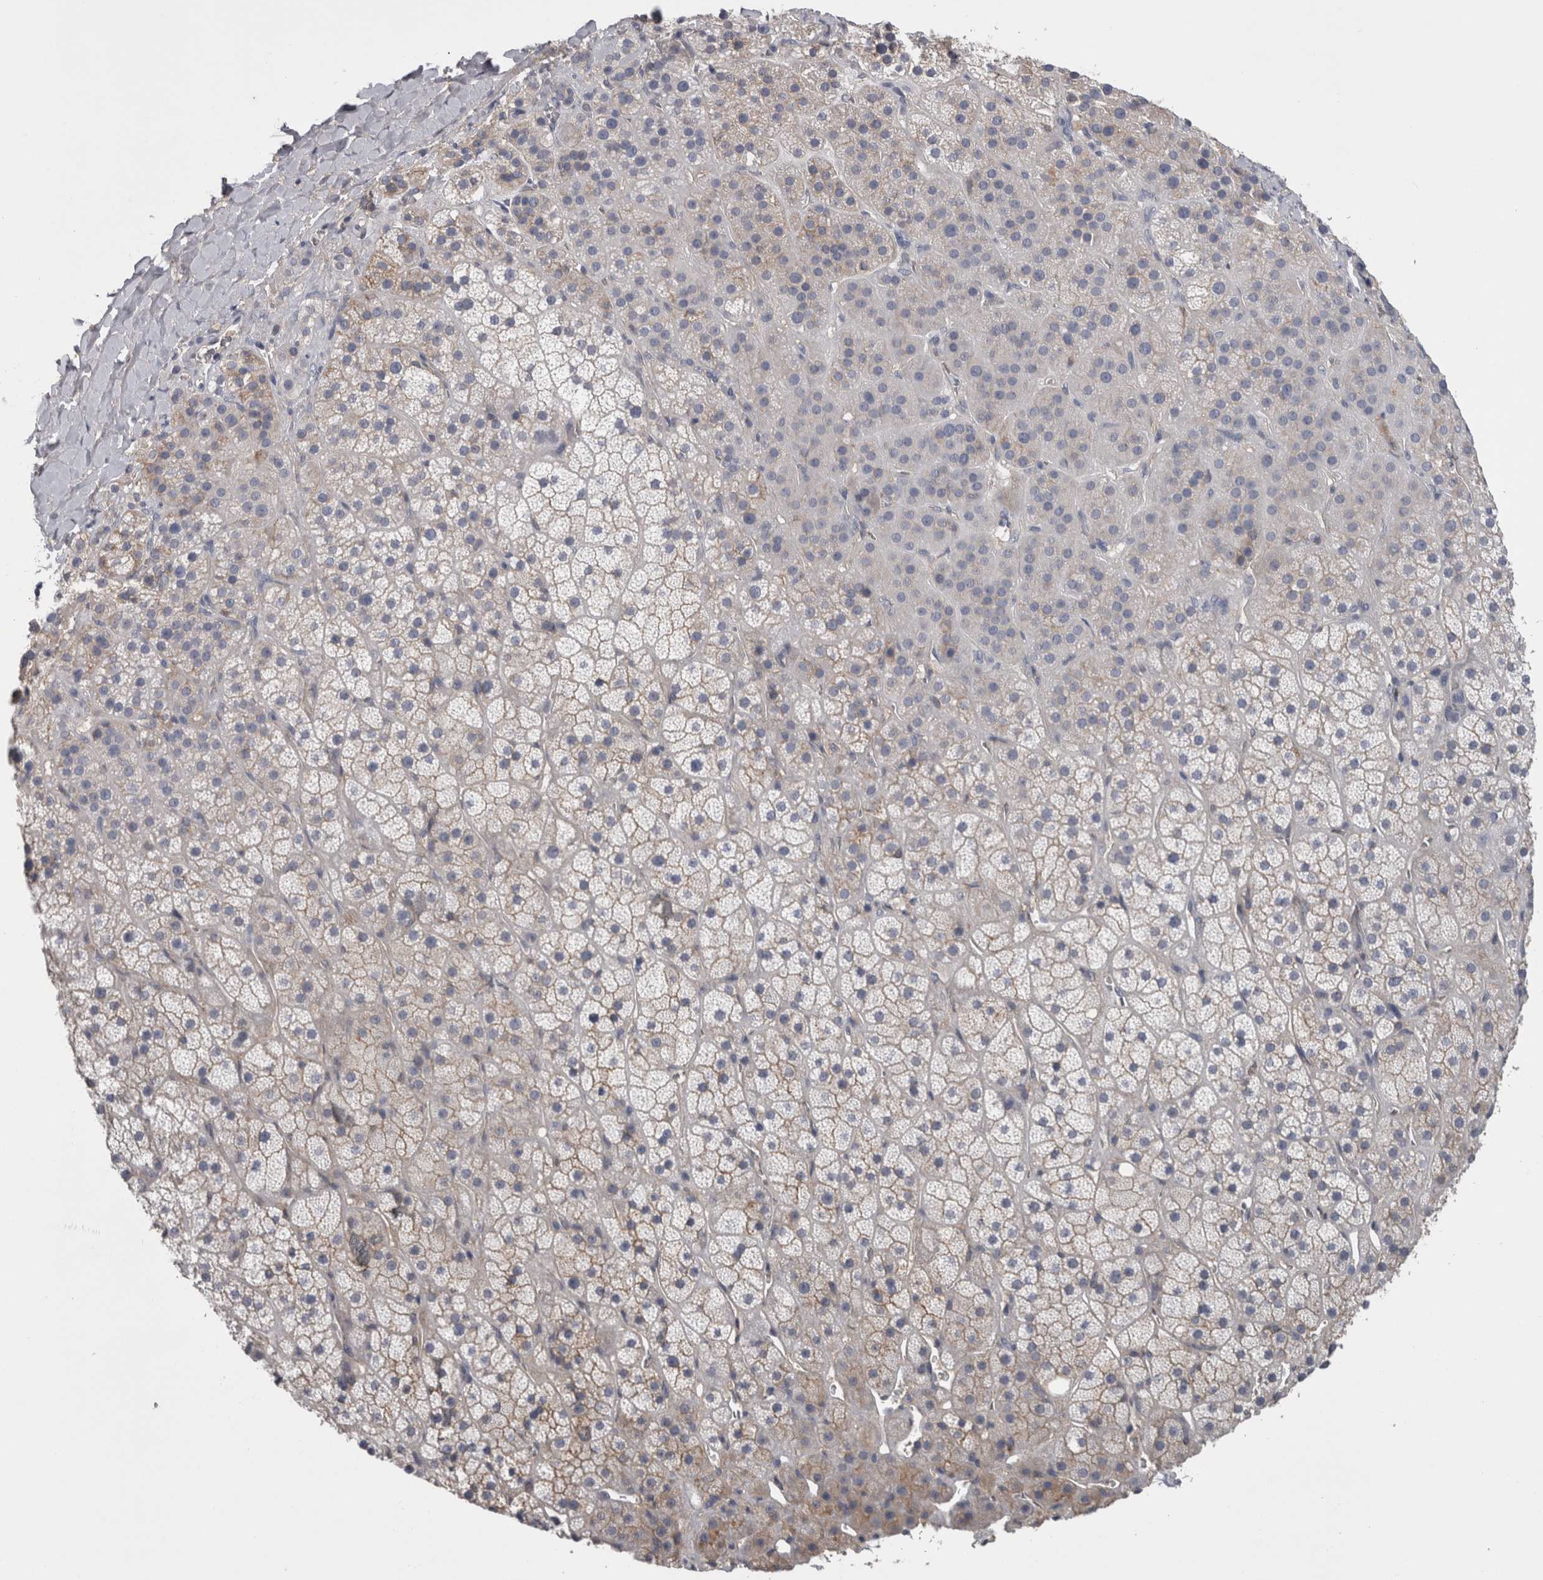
{"staining": {"intensity": "moderate", "quantity": "25%-75%", "location": "cytoplasmic/membranous"}, "tissue": "adrenal gland", "cell_type": "Glandular cells", "image_type": "normal", "snomed": [{"axis": "morphology", "description": "Normal tissue, NOS"}, {"axis": "topography", "description": "Adrenal gland"}], "caption": "This image displays immunohistochemistry staining of unremarkable human adrenal gland, with medium moderate cytoplasmic/membranous positivity in approximately 25%-75% of glandular cells.", "gene": "NECTIN2", "patient": {"sex": "male", "age": 57}}